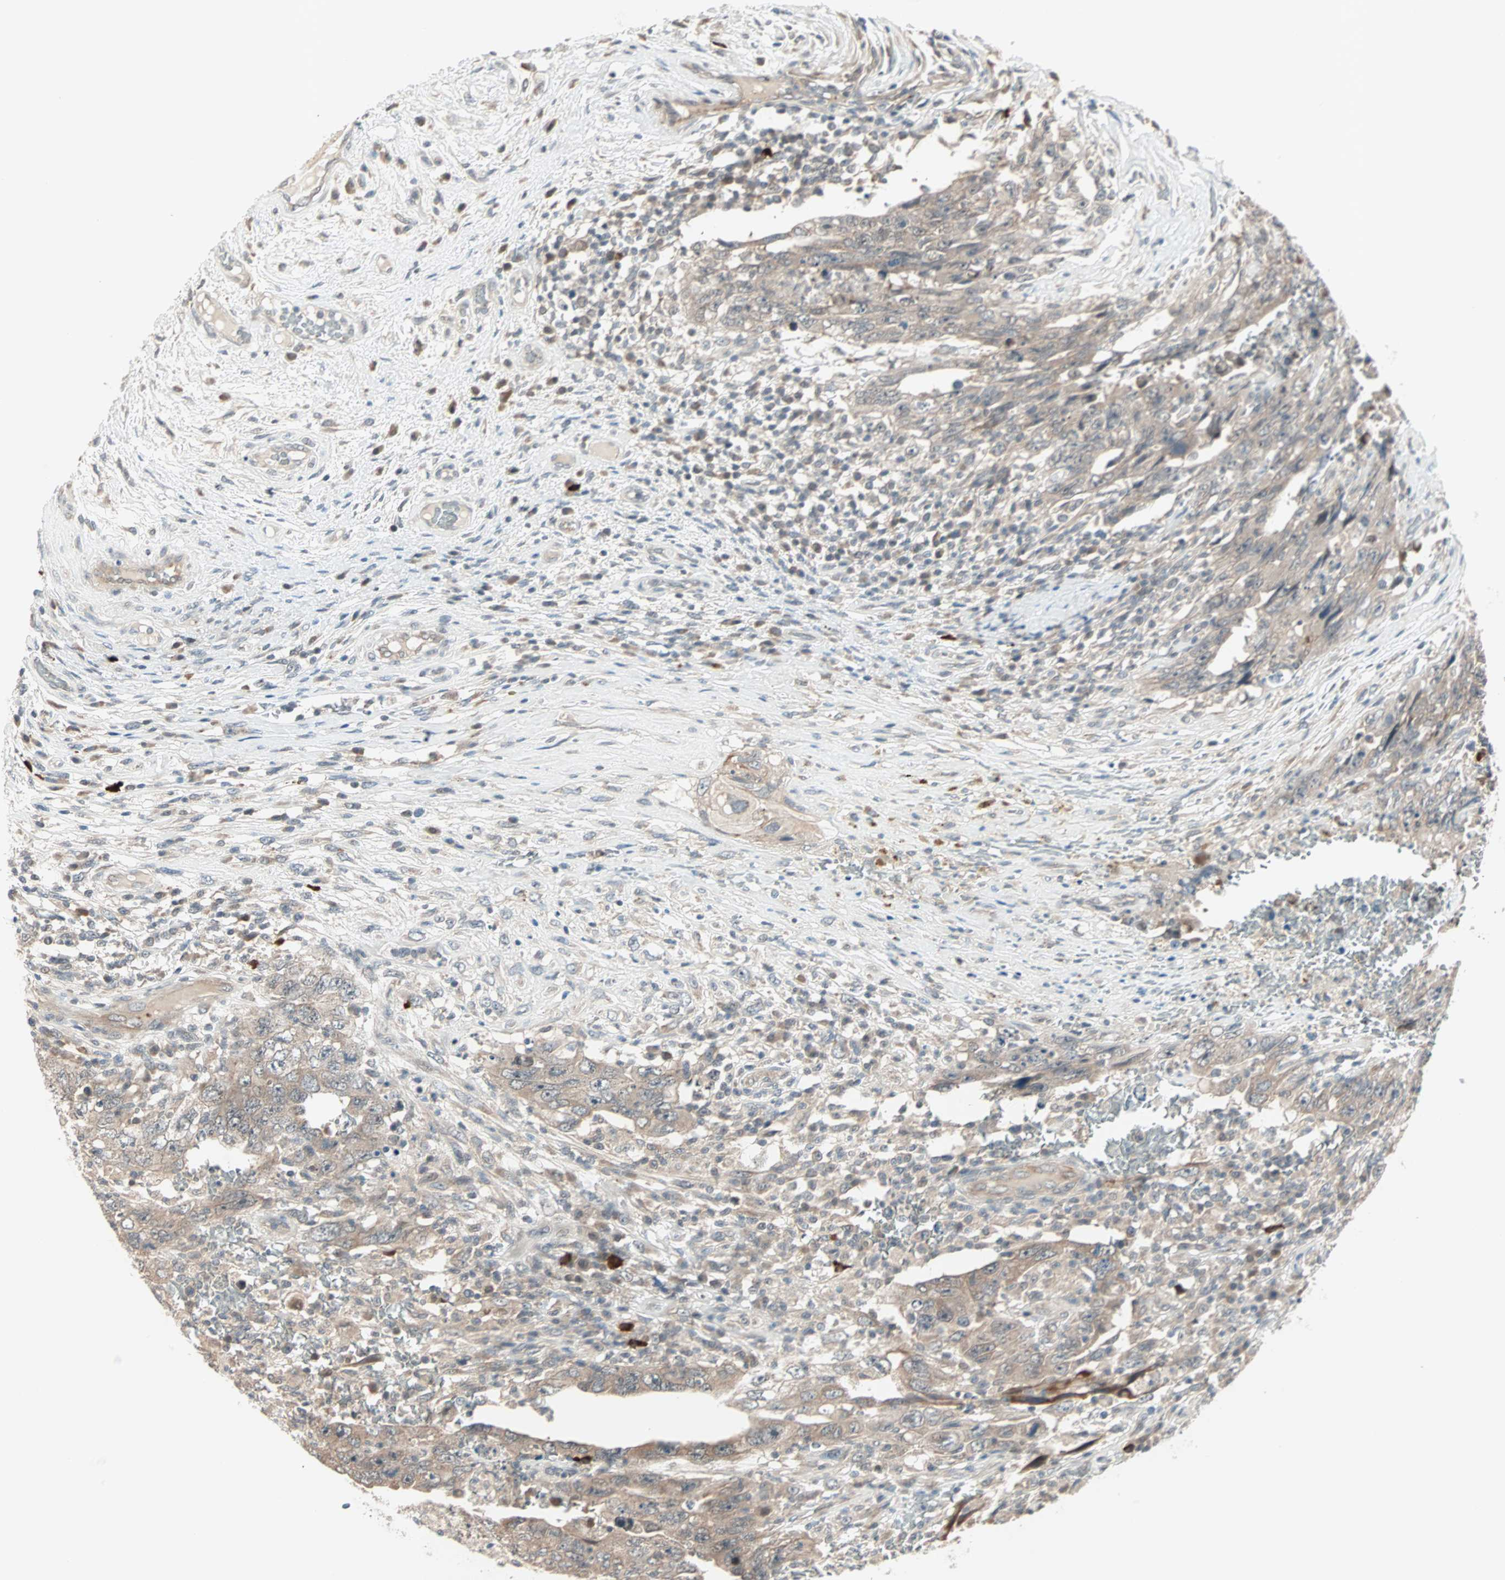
{"staining": {"intensity": "weak", "quantity": ">75%", "location": "cytoplasmic/membranous"}, "tissue": "testis cancer", "cell_type": "Tumor cells", "image_type": "cancer", "snomed": [{"axis": "morphology", "description": "Carcinoma, Embryonal, NOS"}, {"axis": "topography", "description": "Testis"}], "caption": "Protein staining of testis embryonal carcinoma tissue shows weak cytoplasmic/membranous positivity in approximately >75% of tumor cells.", "gene": "PGBD1", "patient": {"sex": "male", "age": 26}}